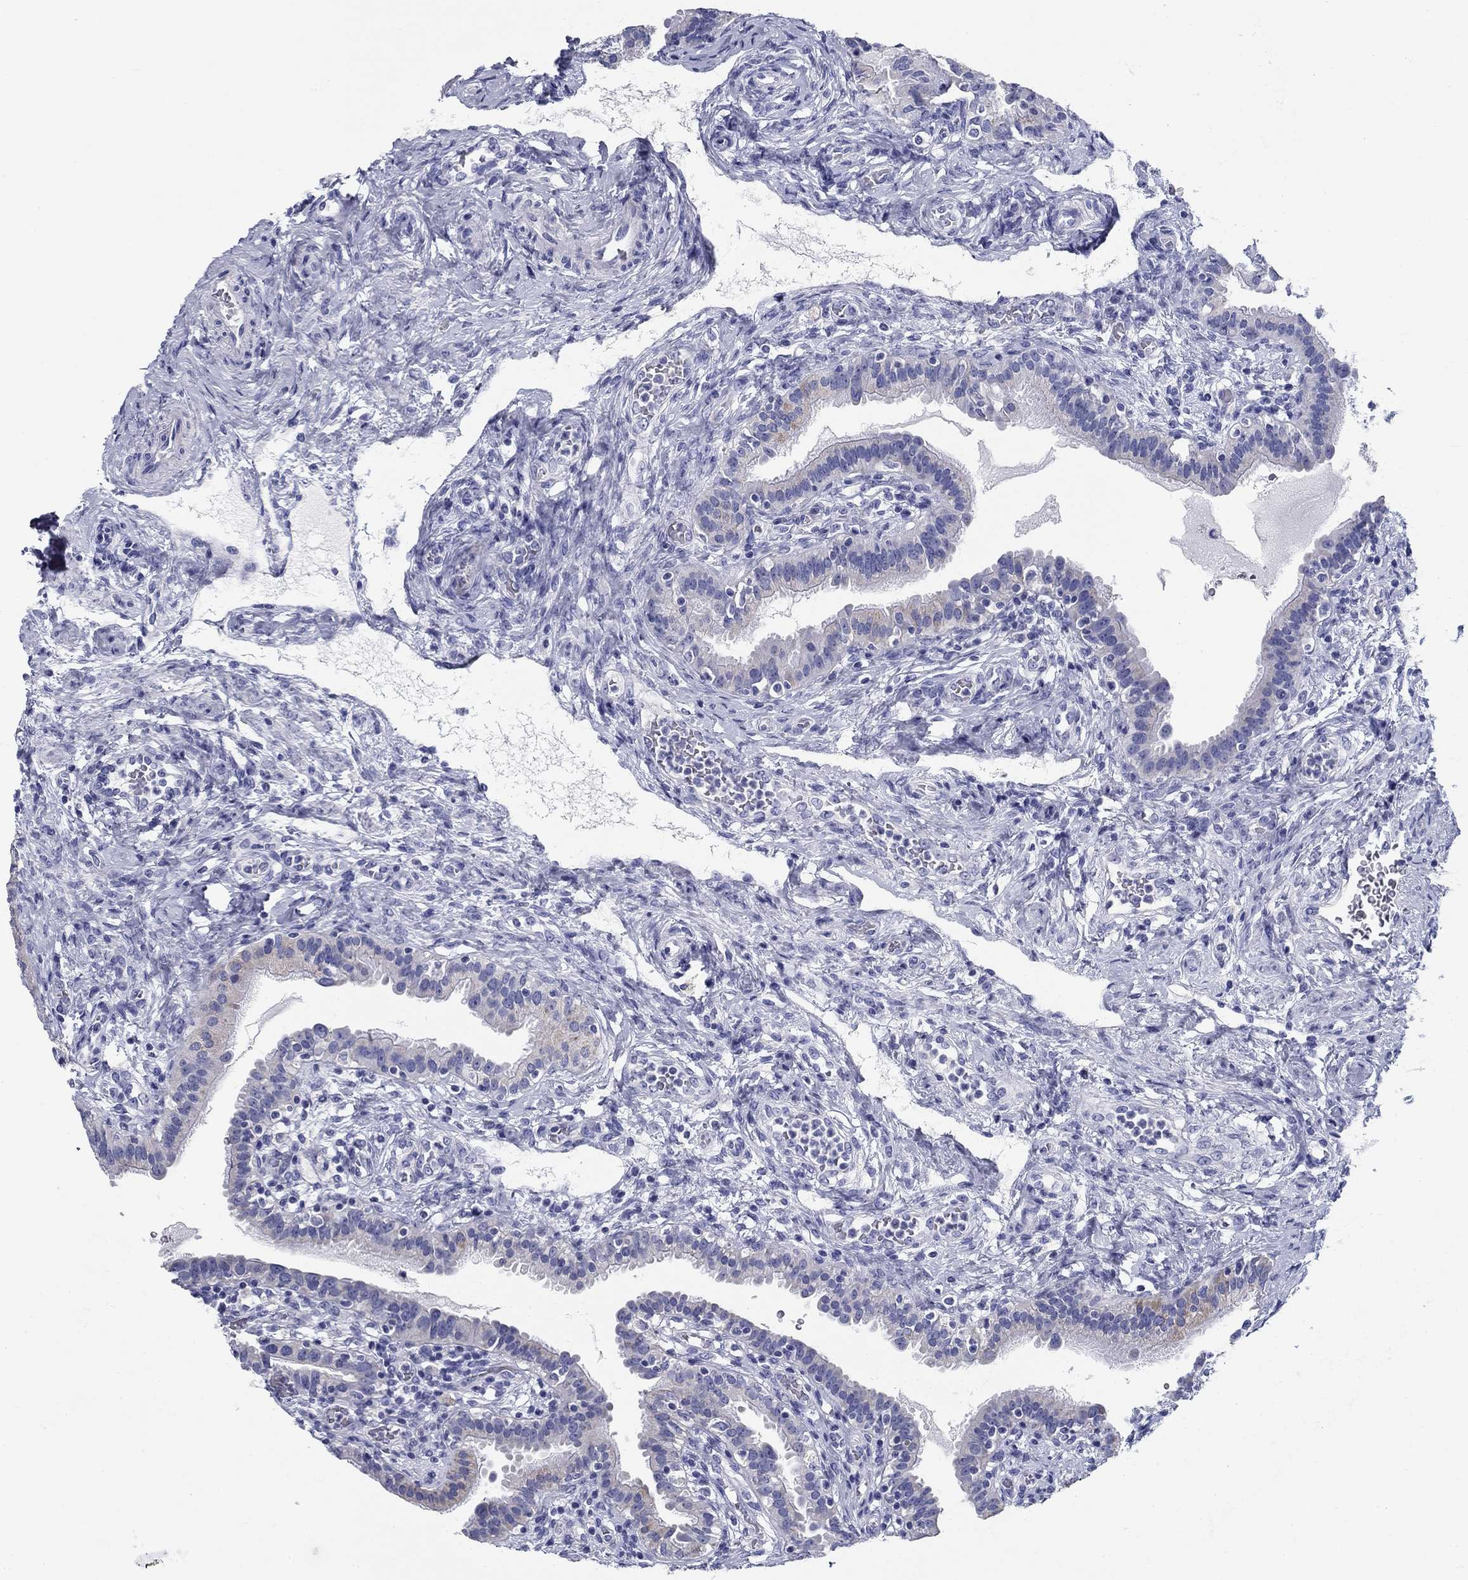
{"staining": {"intensity": "negative", "quantity": "none", "location": "none"}, "tissue": "fallopian tube", "cell_type": "Glandular cells", "image_type": "normal", "snomed": [{"axis": "morphology", "description": "Normal tissue, NOS"}, {"axis": "topography", "description": "Fallopian tube"}, {"axis": "topography", "description": "Ovary"}], "caption": "This is an immunohistochemistry (IHC) image of normal human fallopian tube. There is no positivity in glandular cells.", "gene": "UPB1", "patient": {"sex": "female", "age": 41}}